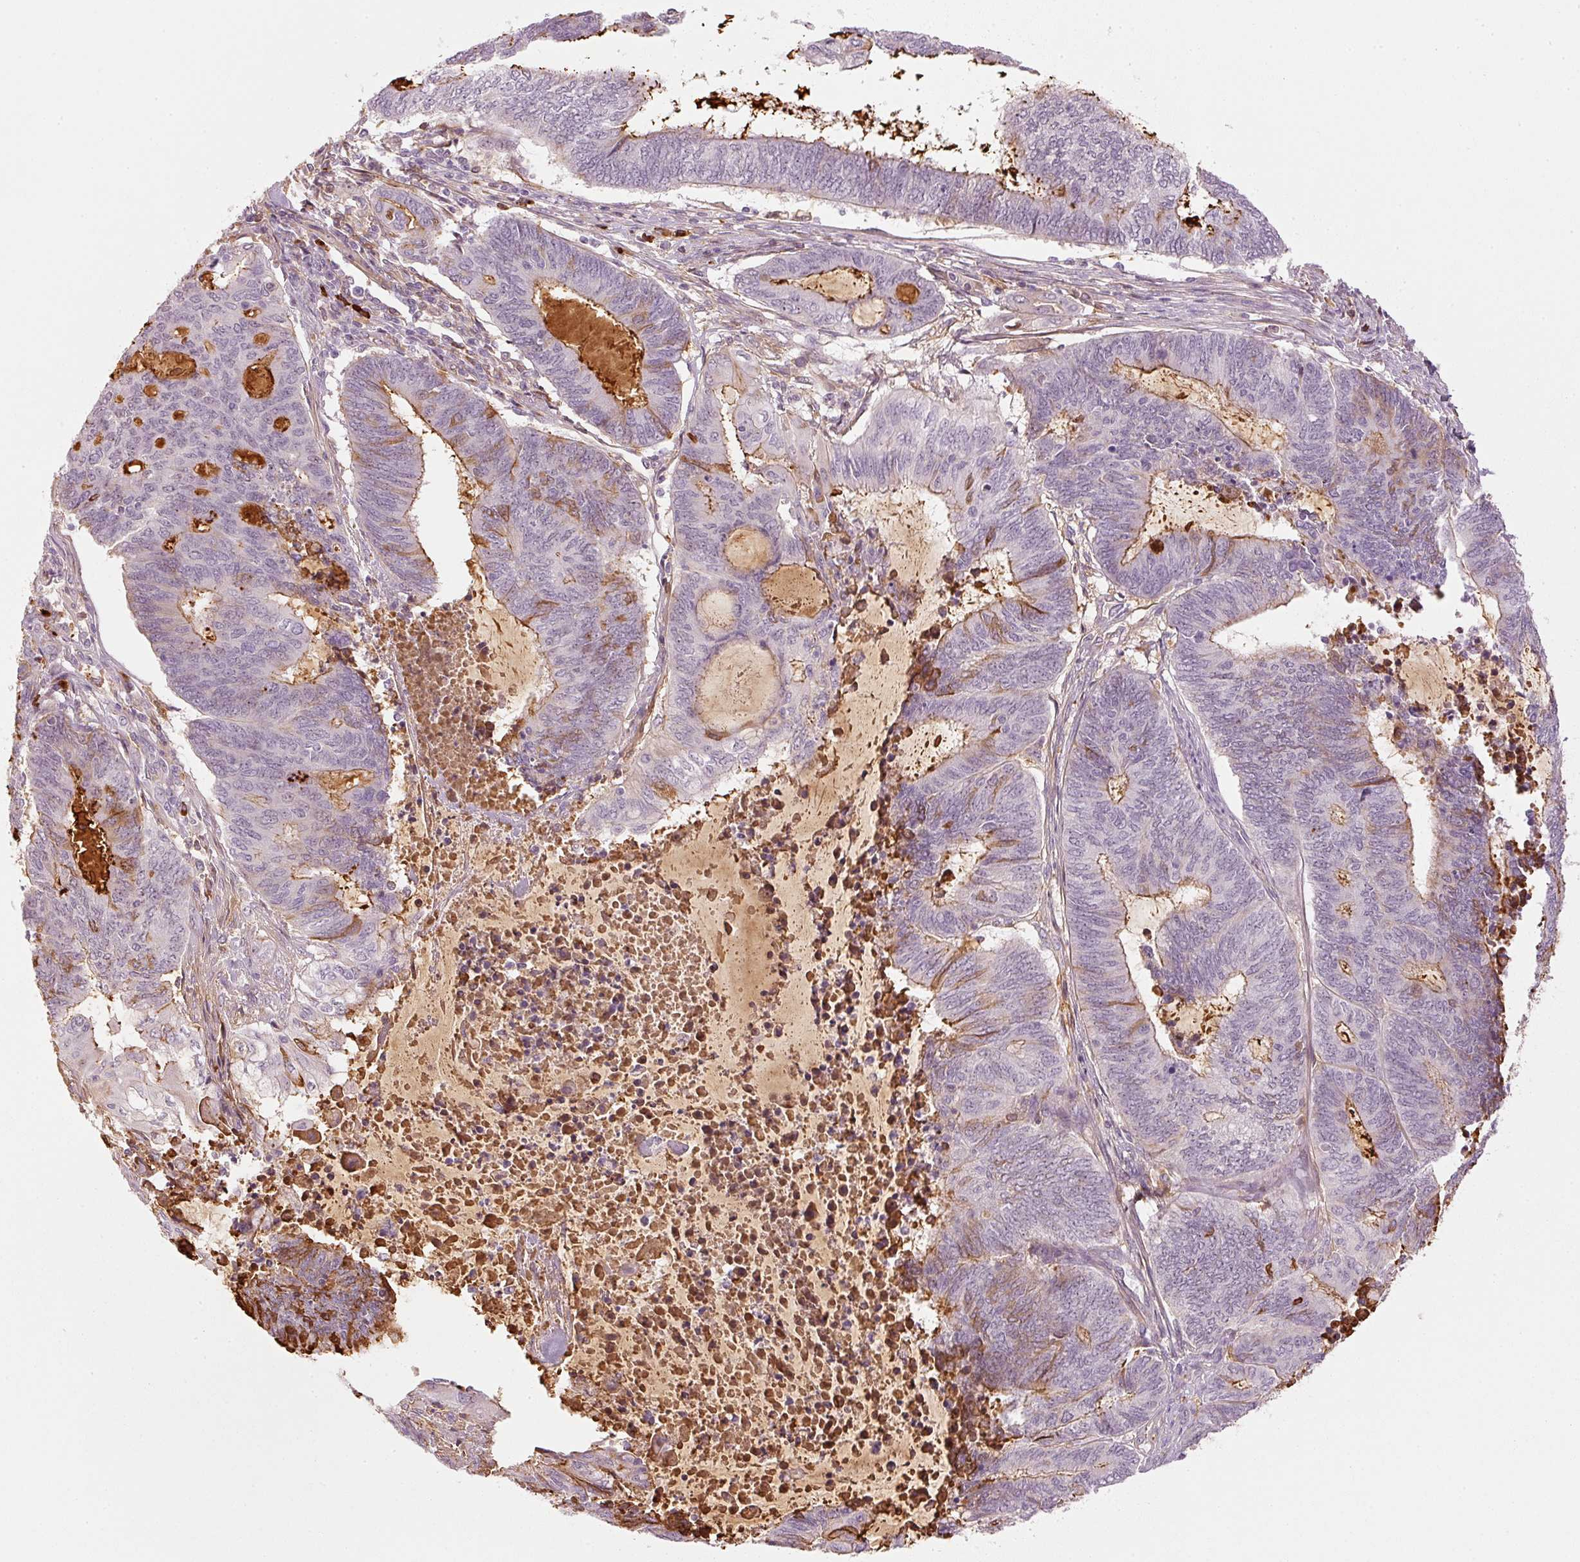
{"staining": {"intensity": "moderate", "quantity": "<25%", "location": "cytoplasmic/membranous"}, "tissue": "endometrial cancer", "cell_type": "Tumor cells", "image_type": "cancer", "snomed": [{"axis": "morphology", "description": "Adenocarcinoma, NOS"}, {"axis": "topography", "description": "Uterus"}, {"axis": "topography", "description": "Endometrium"}], "caption": "Immunohistochemical staining of human endometrial cancer reveals moderate cytoplasmic/membranous protein positivity in about <25% of tumor cells.", "gene": "VCAM1", "patient": {"sex": "female", "age": 70}}